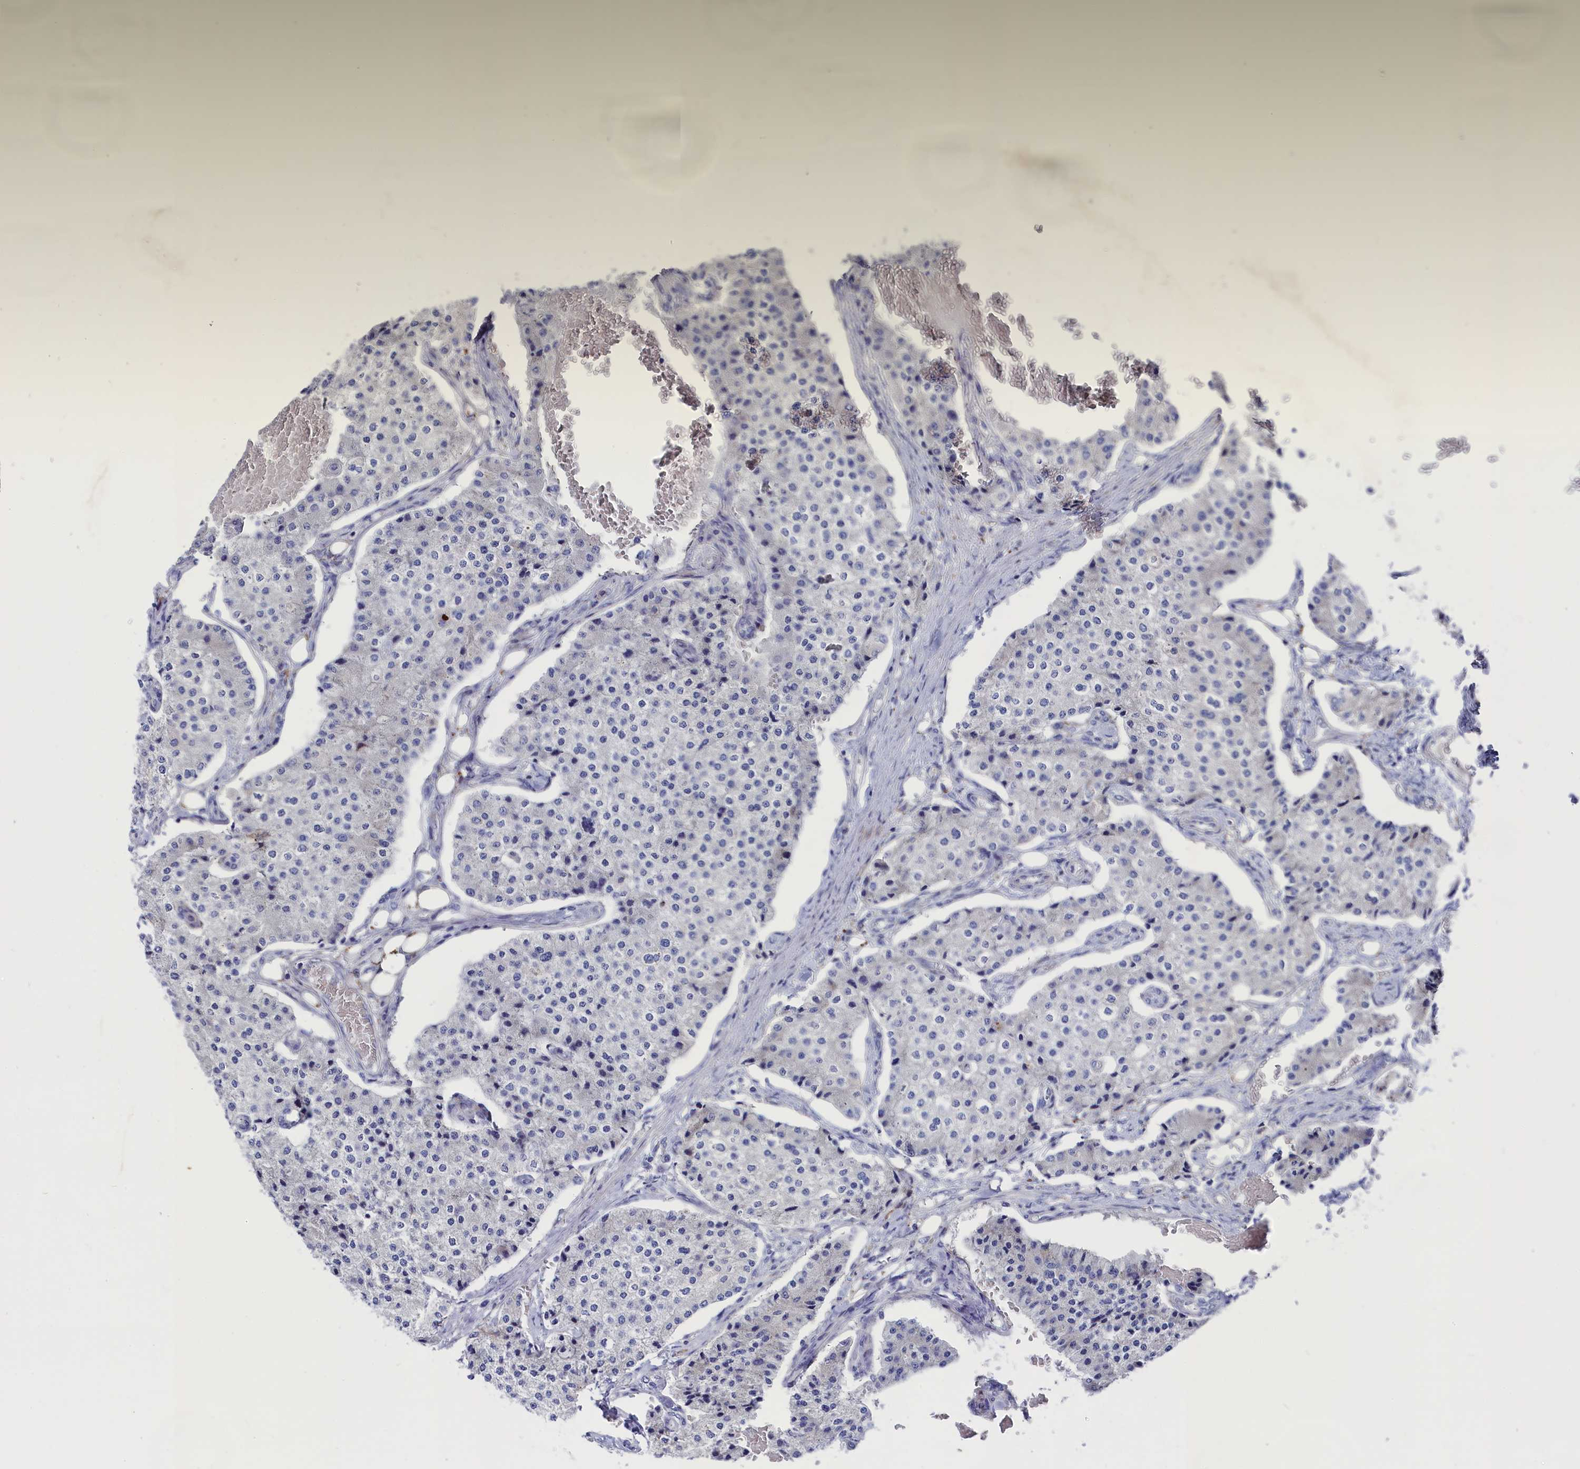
{"staining": {"intensity": "negative", "quantity": "none", "location": "none"}, "tissue": "carcinoid", "cell_type": "Tumor cells", "image_type": "cancer", "snomed": [{"axis": "morphology", "description": "Carcinoid, malignant, NOS"}, {"axis": "topography", "description": "Colon"}], "caption": "Human carcinoid stained for a protein using immunohistochemistry (IHC) displays no staining in tumor cells.", "gene": "NUDT7", "patient": {"sex": "female", "age": 52}}